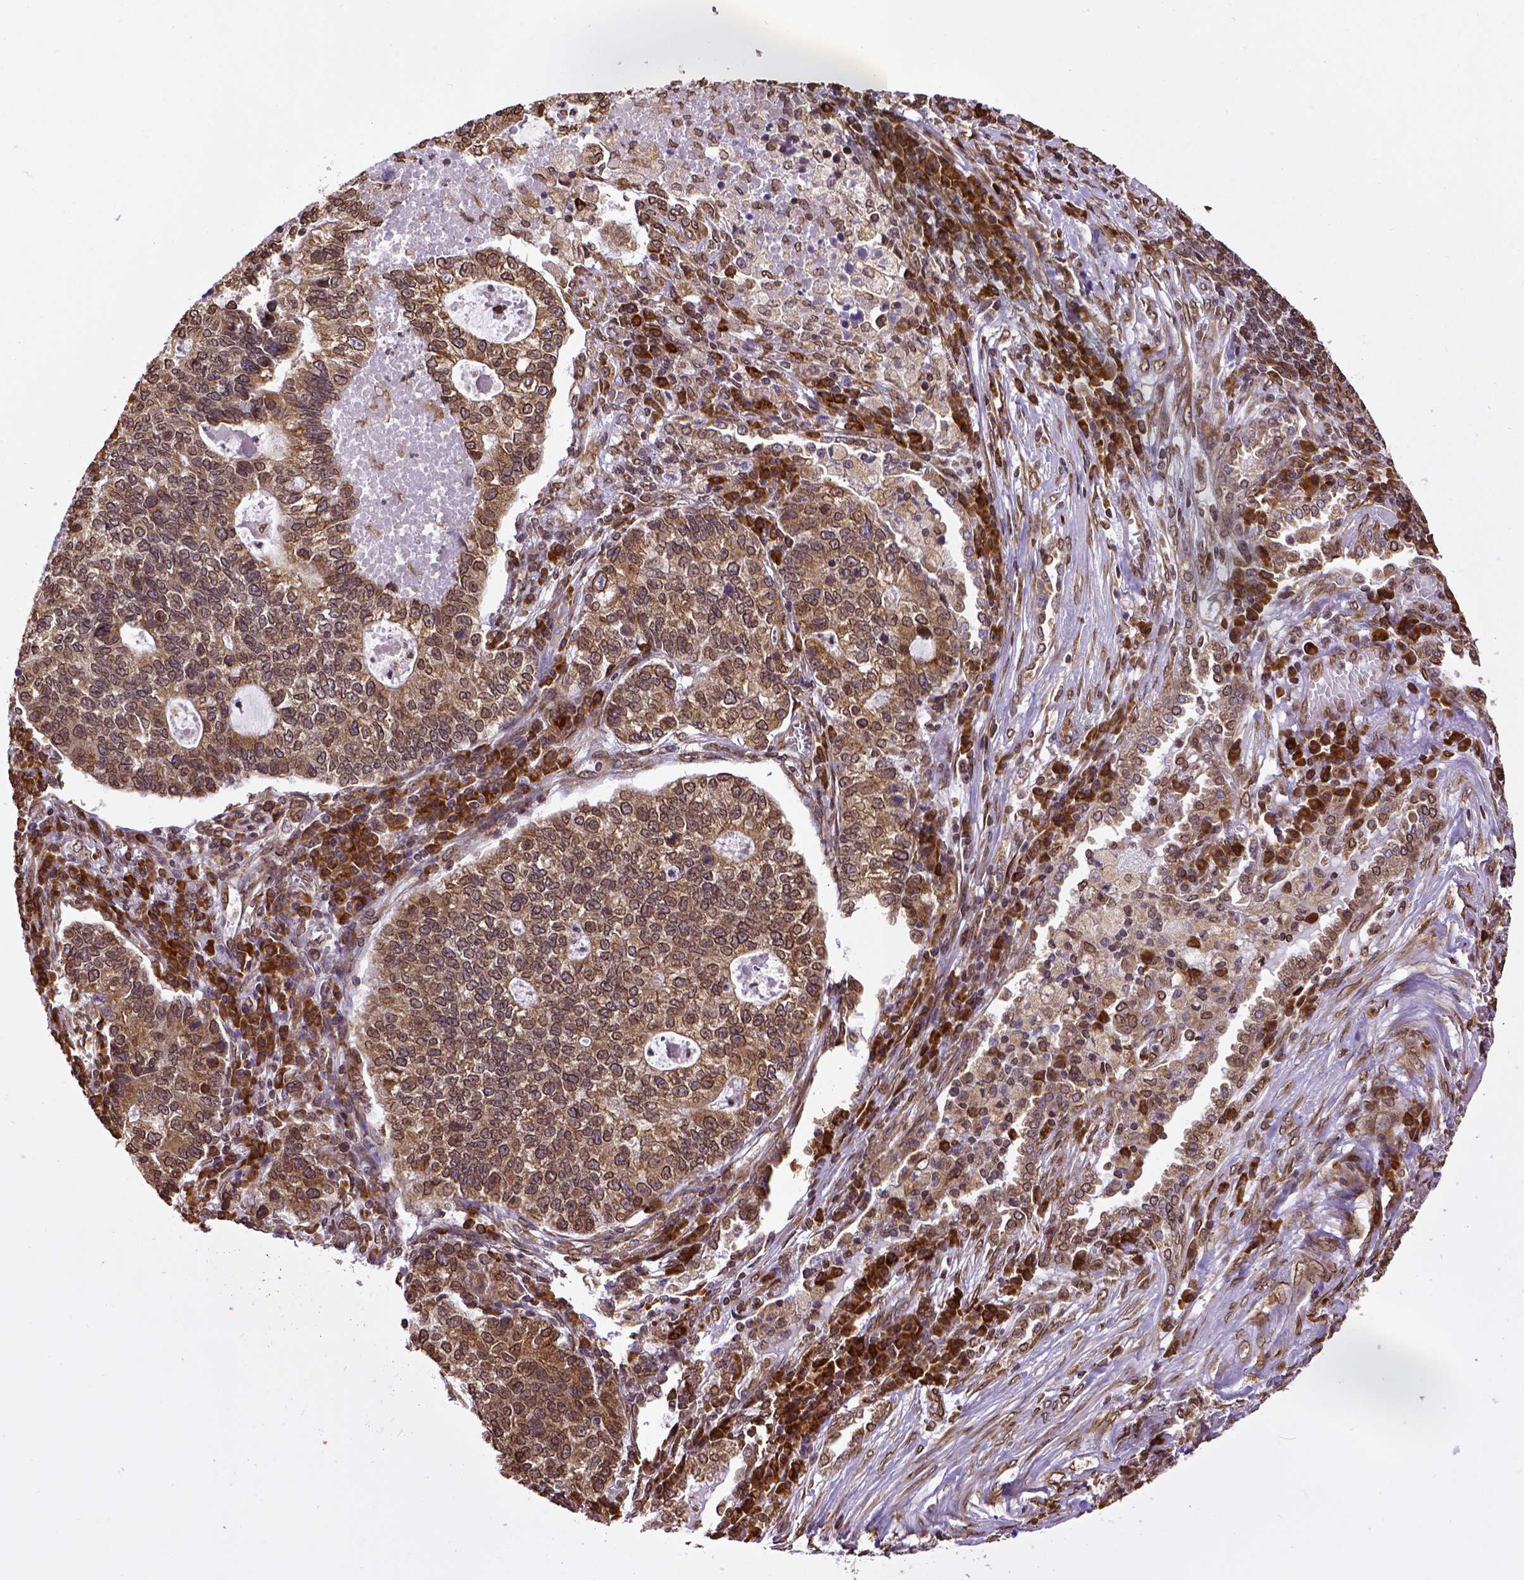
{"staining": {"intensity": "strong", "quantity": ">75%", "location": "cytoplasmic/membranous,nuclear"}, "tissue": "lung cancer", "cell_type": "Tumor cells", "image_type": "cancer", "snomed": [{"axis": "morphology", "description": "Adenocarcinoma, NOS"}, {"axis": "topography", "description": "Lung"}], "caption": "Immunohistochemical staining of lung cancer shows high levels of strong cytoplasmic/membranous and nuclear staining in approximately >75% of tumor cells.", "gene": "MTDH", "patient": {"sex": "male", "age": 57}}